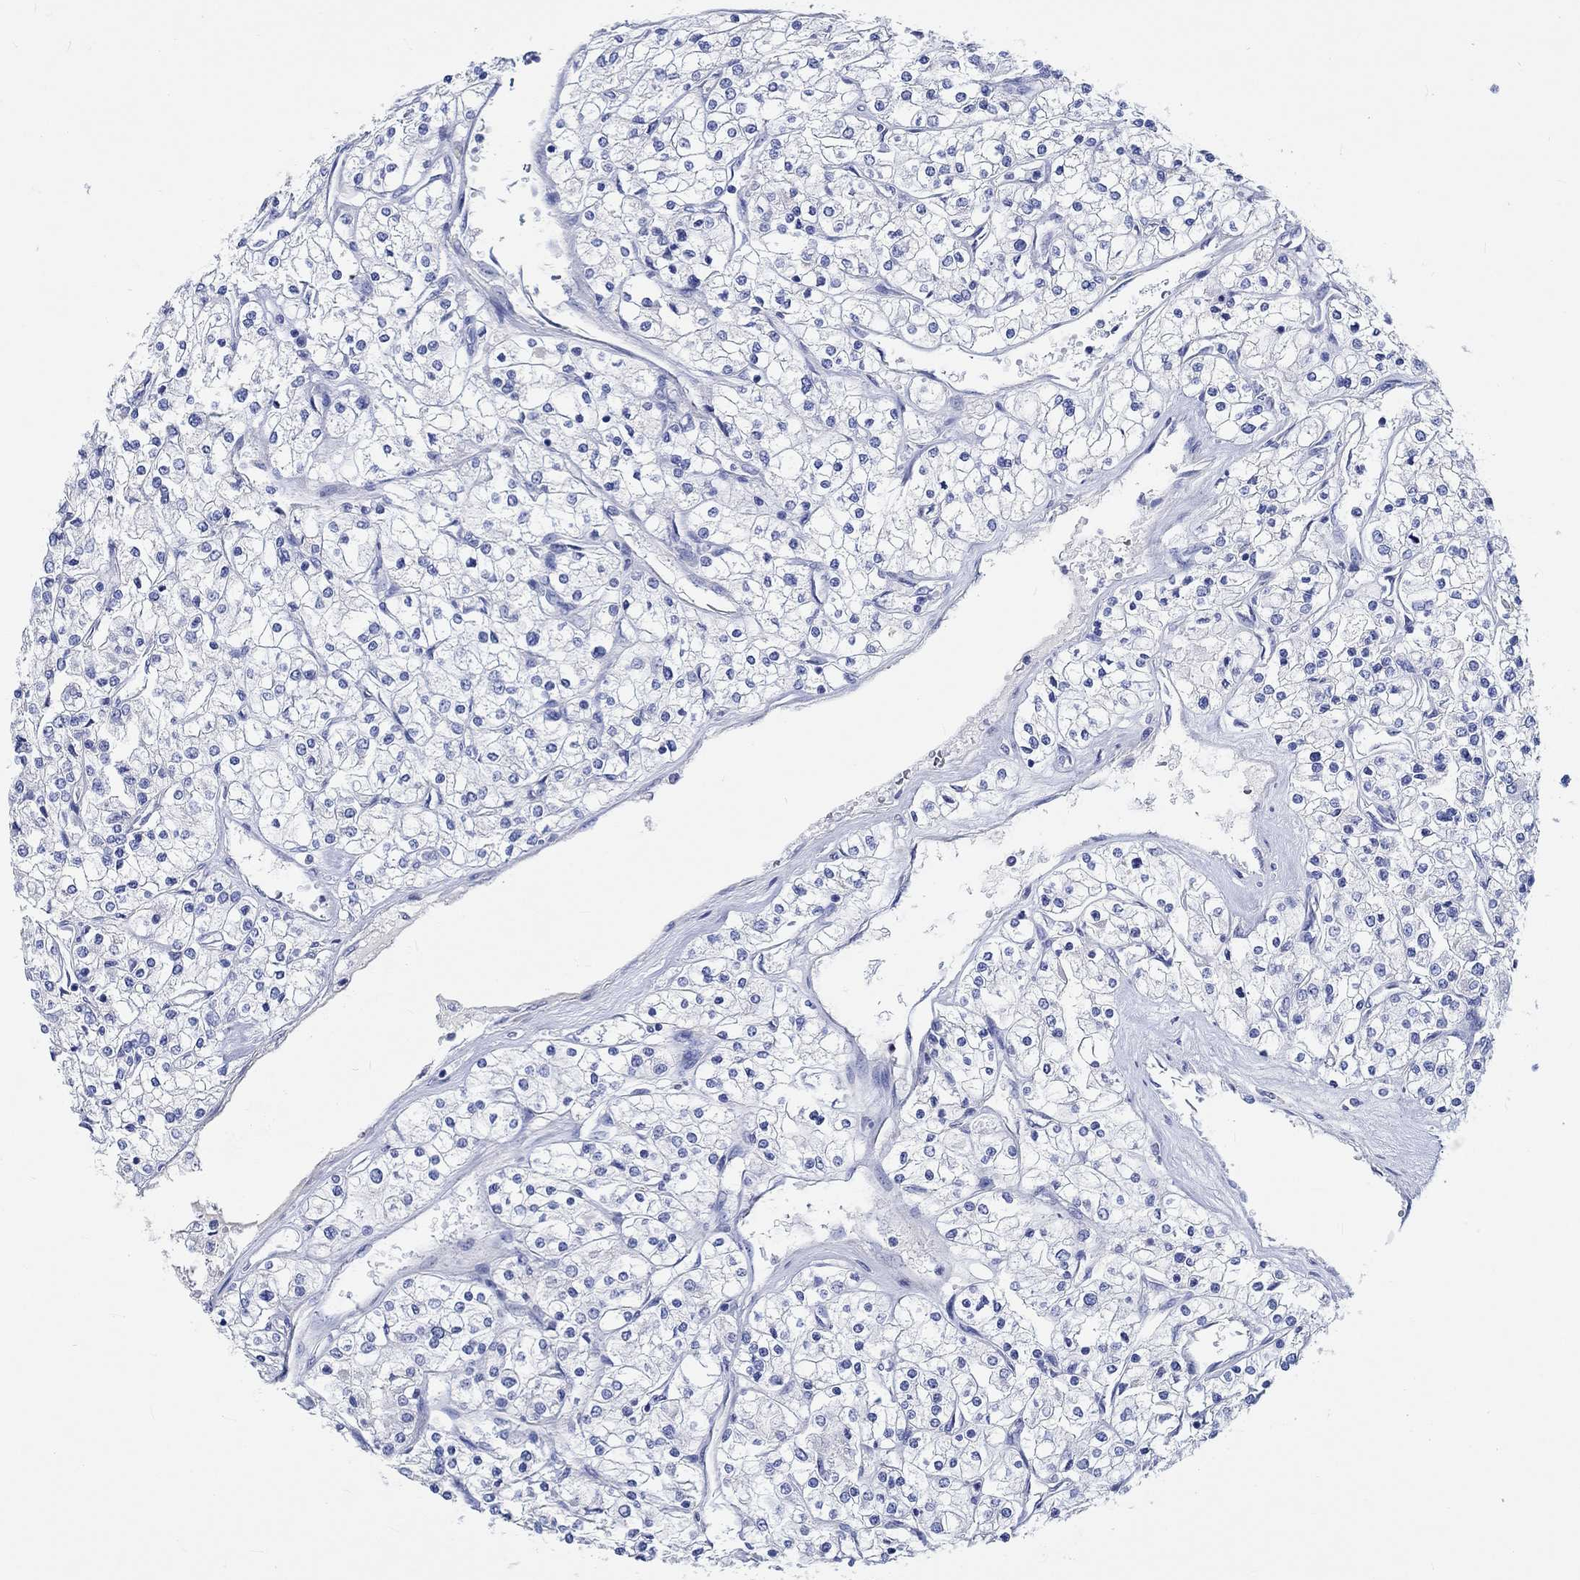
{"staining": {"intensity": "negative", "quantity": "none", "location": "none"}, "tissue": "renal cancer", "cell_type": "Tumor cells", "image_type": "cancer", "snomed": [{"axis": "morphology", "description": "Adenocarcinoma, NOS"}, {"axis": "topography", "description": "Kidney"}], "caption": "Protein analysis of renal cancer displays no significant expression in tumor cells.", "gene": "SHISA4", "patient": {"sex": "male", "age": 80}}